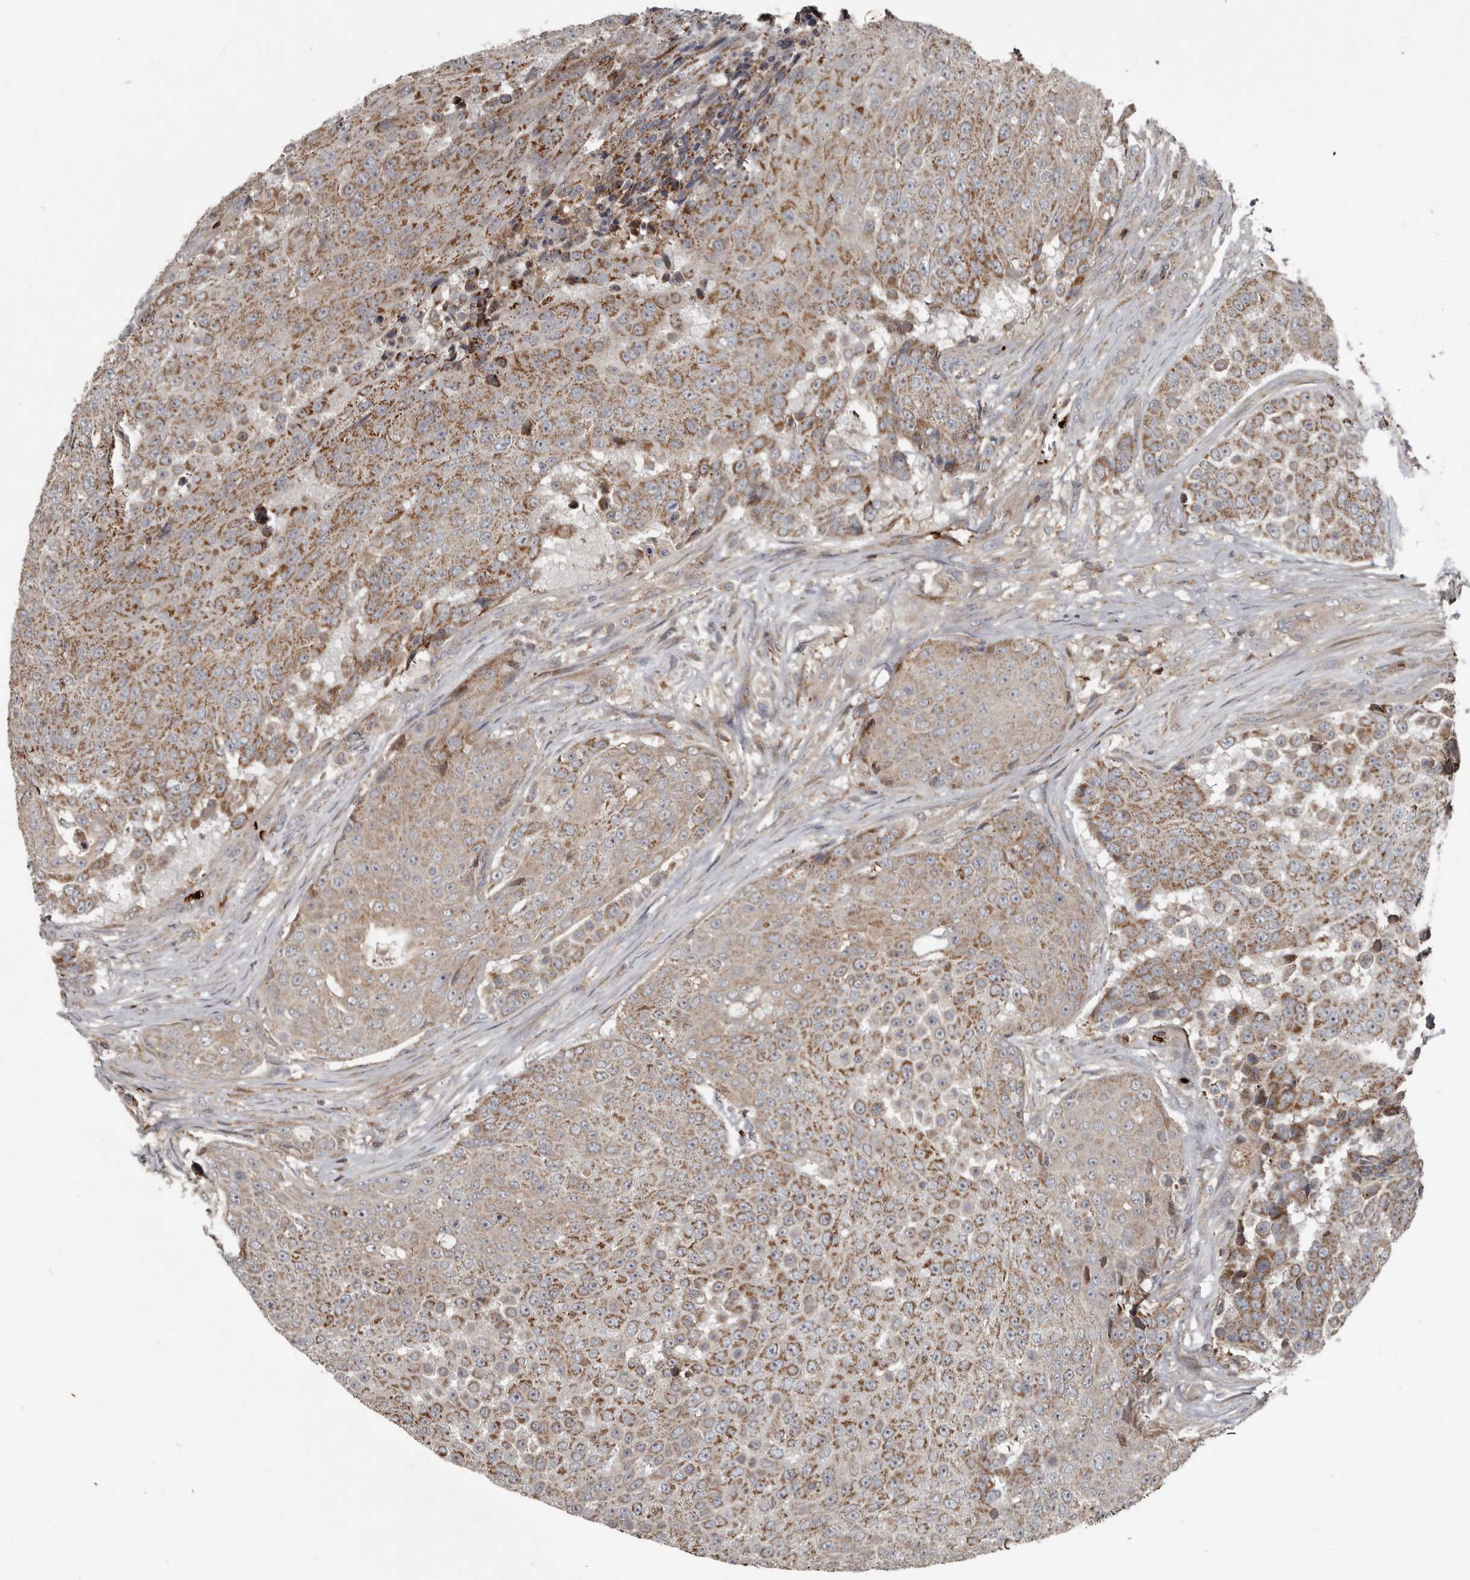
{"staining": {"intensity": "moderate", "quantity": ">75%", "location": "cytoplasmic/membranous"}, "tissue": "urothelial cancer", "cell_type": "Tumor cells", "image_type": "cancer", "snomed": [{"axis": "morphology", "description": "Urothelial carcinoma, High grade"}, {"axis": "topography", "description": "Urinary bladder"}], "caption": "High-power microscopy captured an immunohistochemistry (IHC) histopathology image of urothelial cancer, revealing moderate cytoplasmic/membranous expression in approximately >75% of tumor cells.", "gene": "FBXO31", "patient": {"sex": "female", "age": 63}}